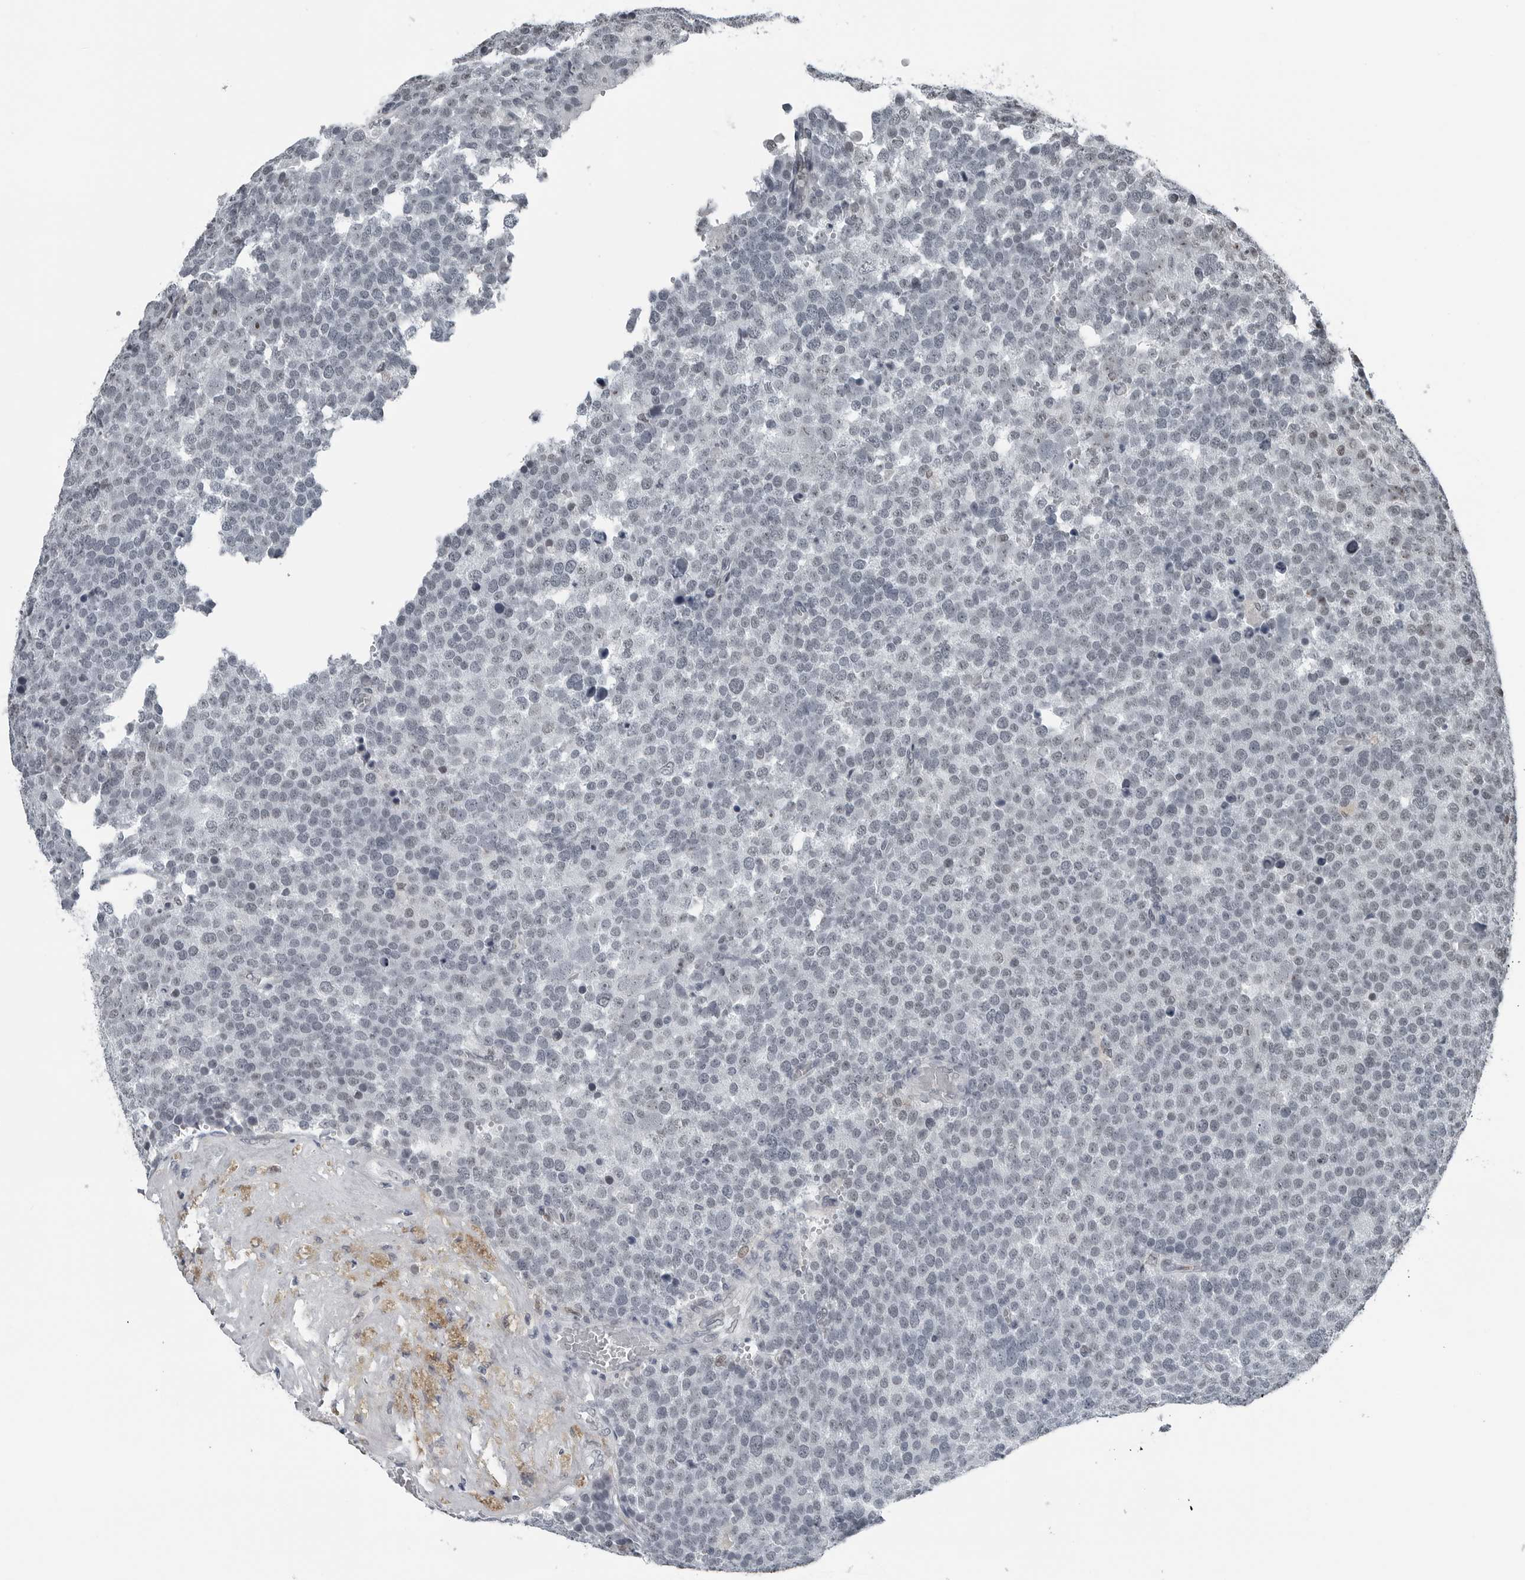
{"staining": {"intensity": "negative", "quantity": "none", "location": "none"}, "tissue": "testis cancer", "cell_type": "Tumor cells", "image_type": "cancer", "snomed": [{"axis": "morphology", "description": "Seminoma, NOS"}, {"axis": "topography", "description": "Testis"}], "caption": "Testis cancer (seminoma) was stained to show a protein in brown. There is no significant staining in tumor cells. (Stains: DAB IHC with hematoxylin counter stain, Microscopy: brightfield microscopy at high magnification).", "gene": "AKR1A1", "patient": {"sex": "male", "age": 71}}